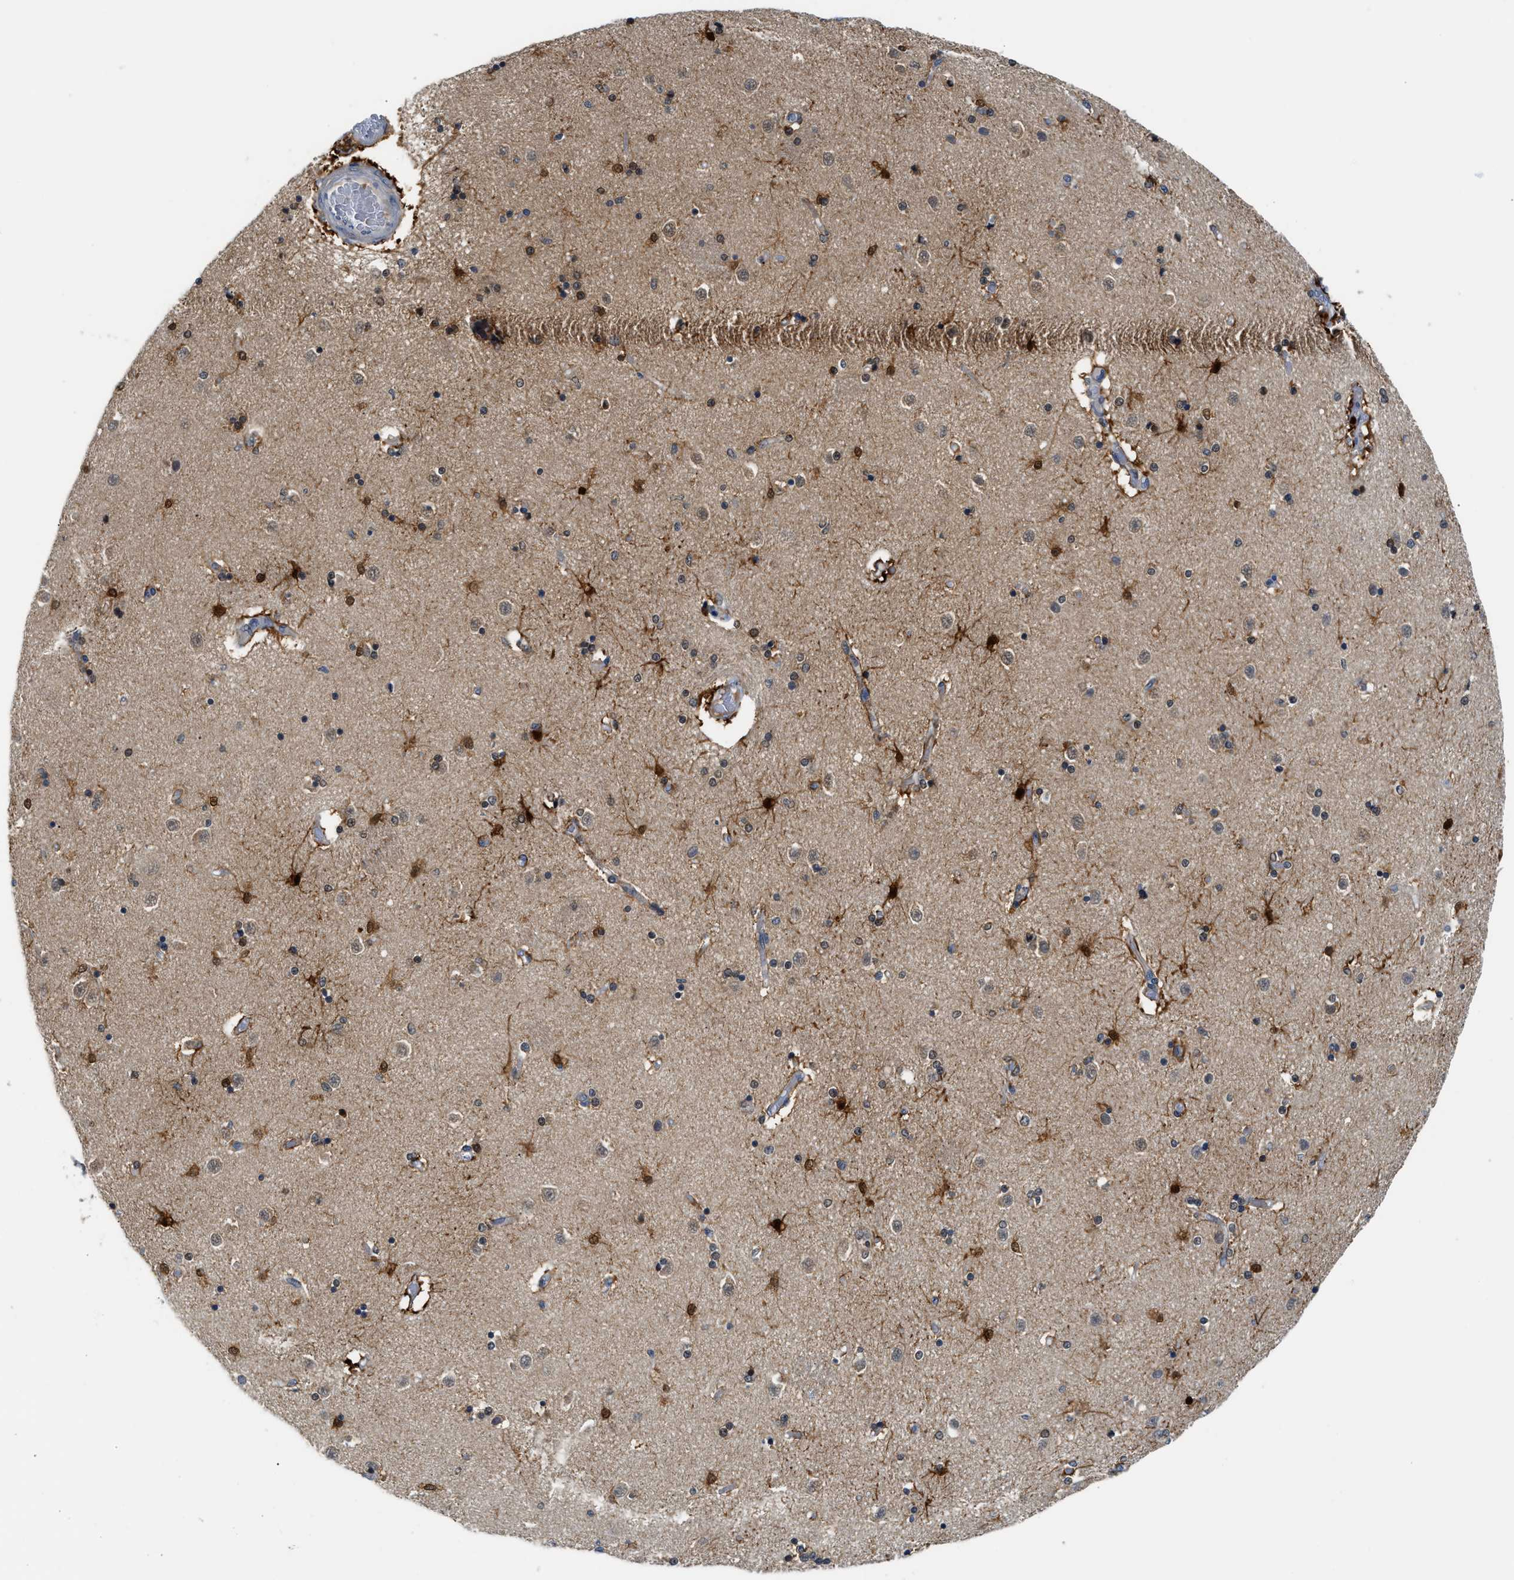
{"staining": {"intensity": "strong", "quantity": "25%-75%", "location": "cytoplasmic/membranous,nuclear"}, "tissue": "caudate", "cell_type": "Glial cells", "image_type": "normal", "snomed": [{"axis": "morphology", "description": "Normal tissue, NOS"}, {"axis": "topography", "description": "Lateral ventricle wall"}], "caption": "High-power microscopy captured an immunohistochemistry (IHC) photomicrograph of benign caudate, revealing strong cytoplasmic/membranous,nuclear positivity in about 25%-75% of glial cells.", "gene": "PSAT1", "patient": {"sex": "female", "age": 54}}